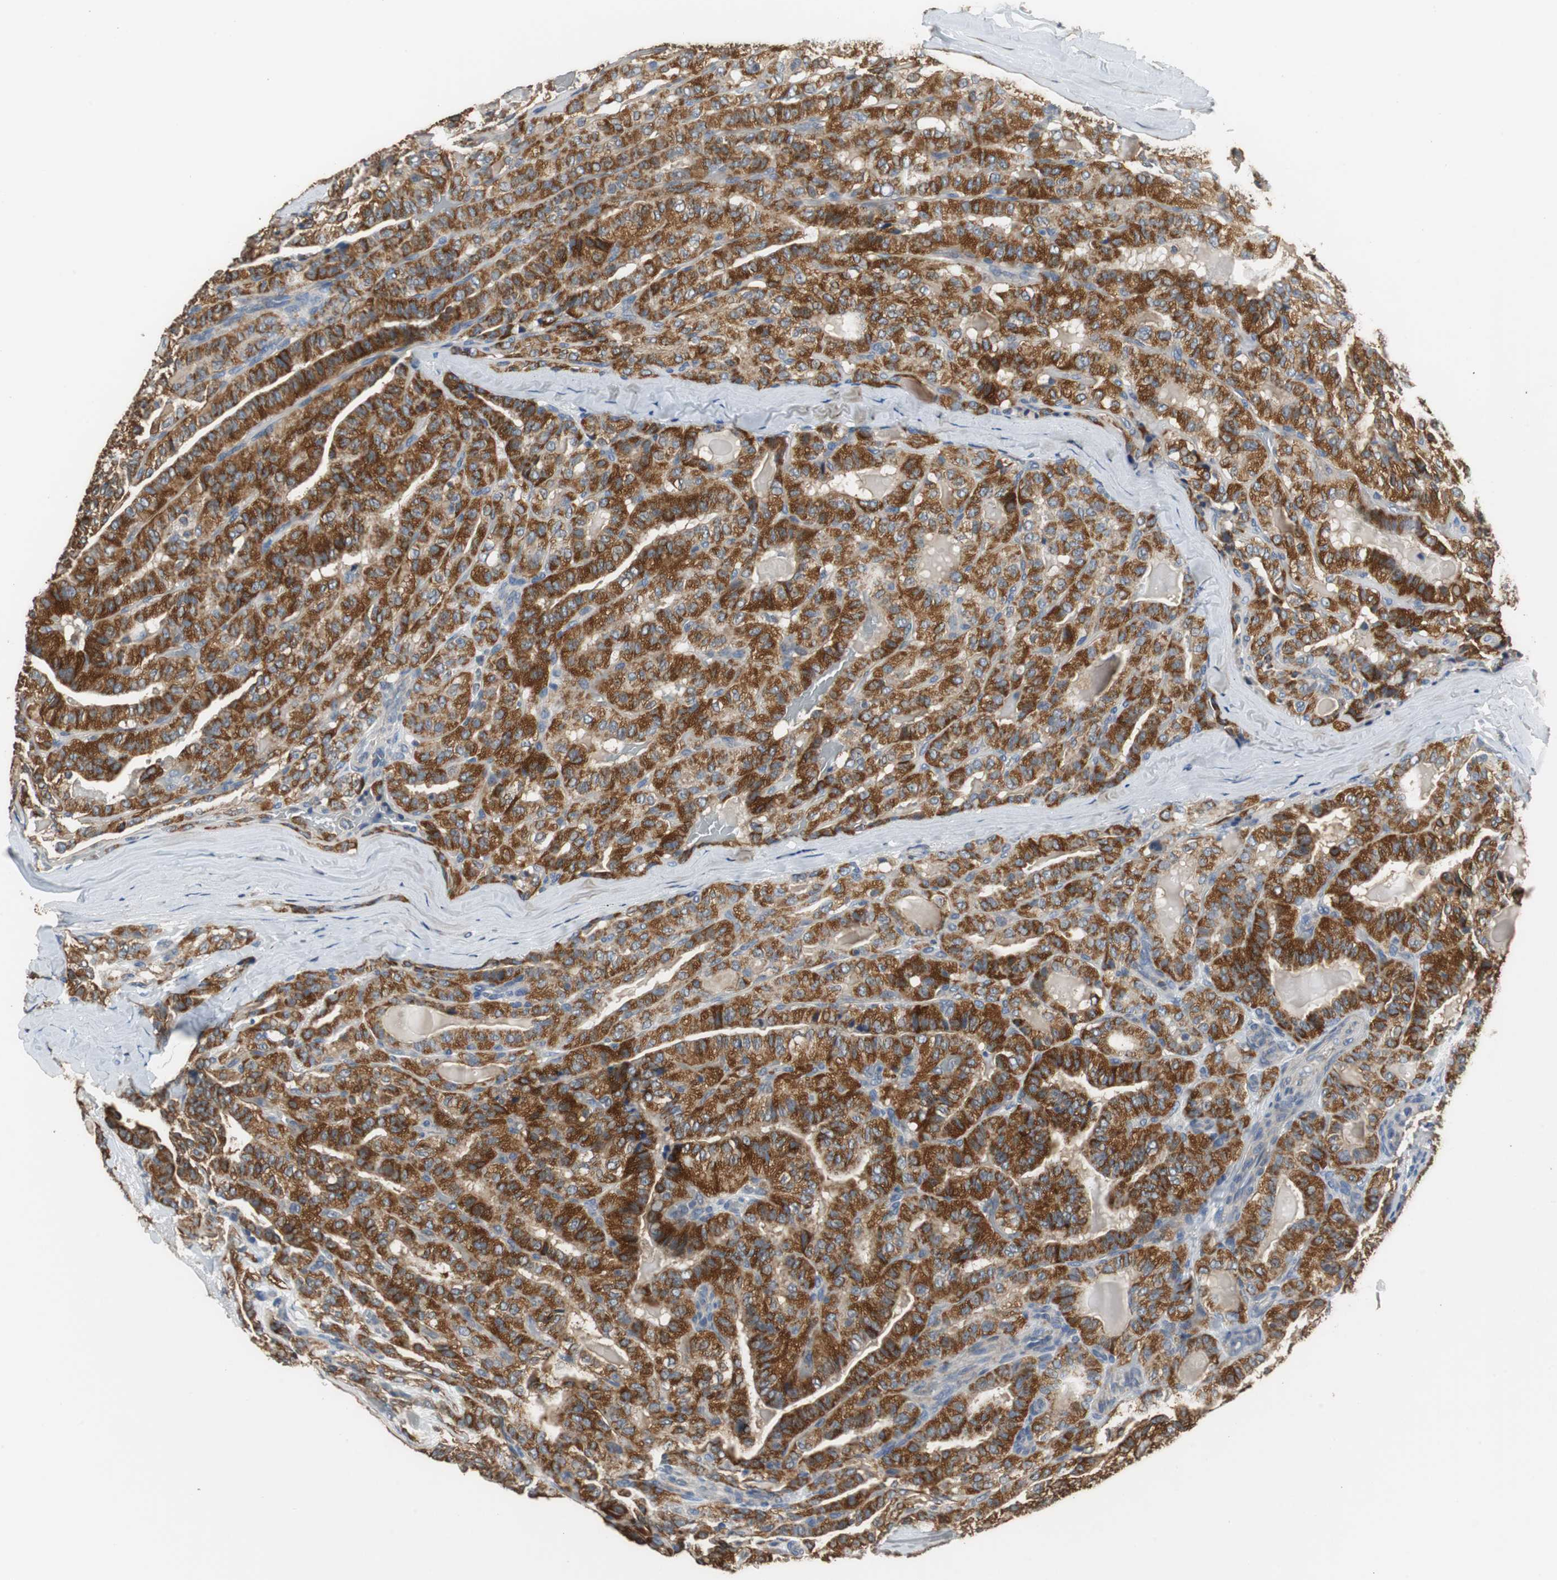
{"staining": {"intensity": "strong", "quantity": ">75%", "location": "cytoplasmic/membranous"}, "tissue": "thyroid cancer", "cell_type": "Tumor cells", "image_type": "cancer", "snomed": [{"axis": "morphology", "description": "Papillary adenocarcinoma, NOS"}, {"axis": "topography", "description": "Thyroid gland"}], "caption": "The immunohistochemical stain highlights strong cytoplasmic/membranous staining in tumor cells of thyroid cancer (papillary adenocarcinoma) tissue.", "gene": "HMGCL", "patient": {"sex": "male", "age": 77}}